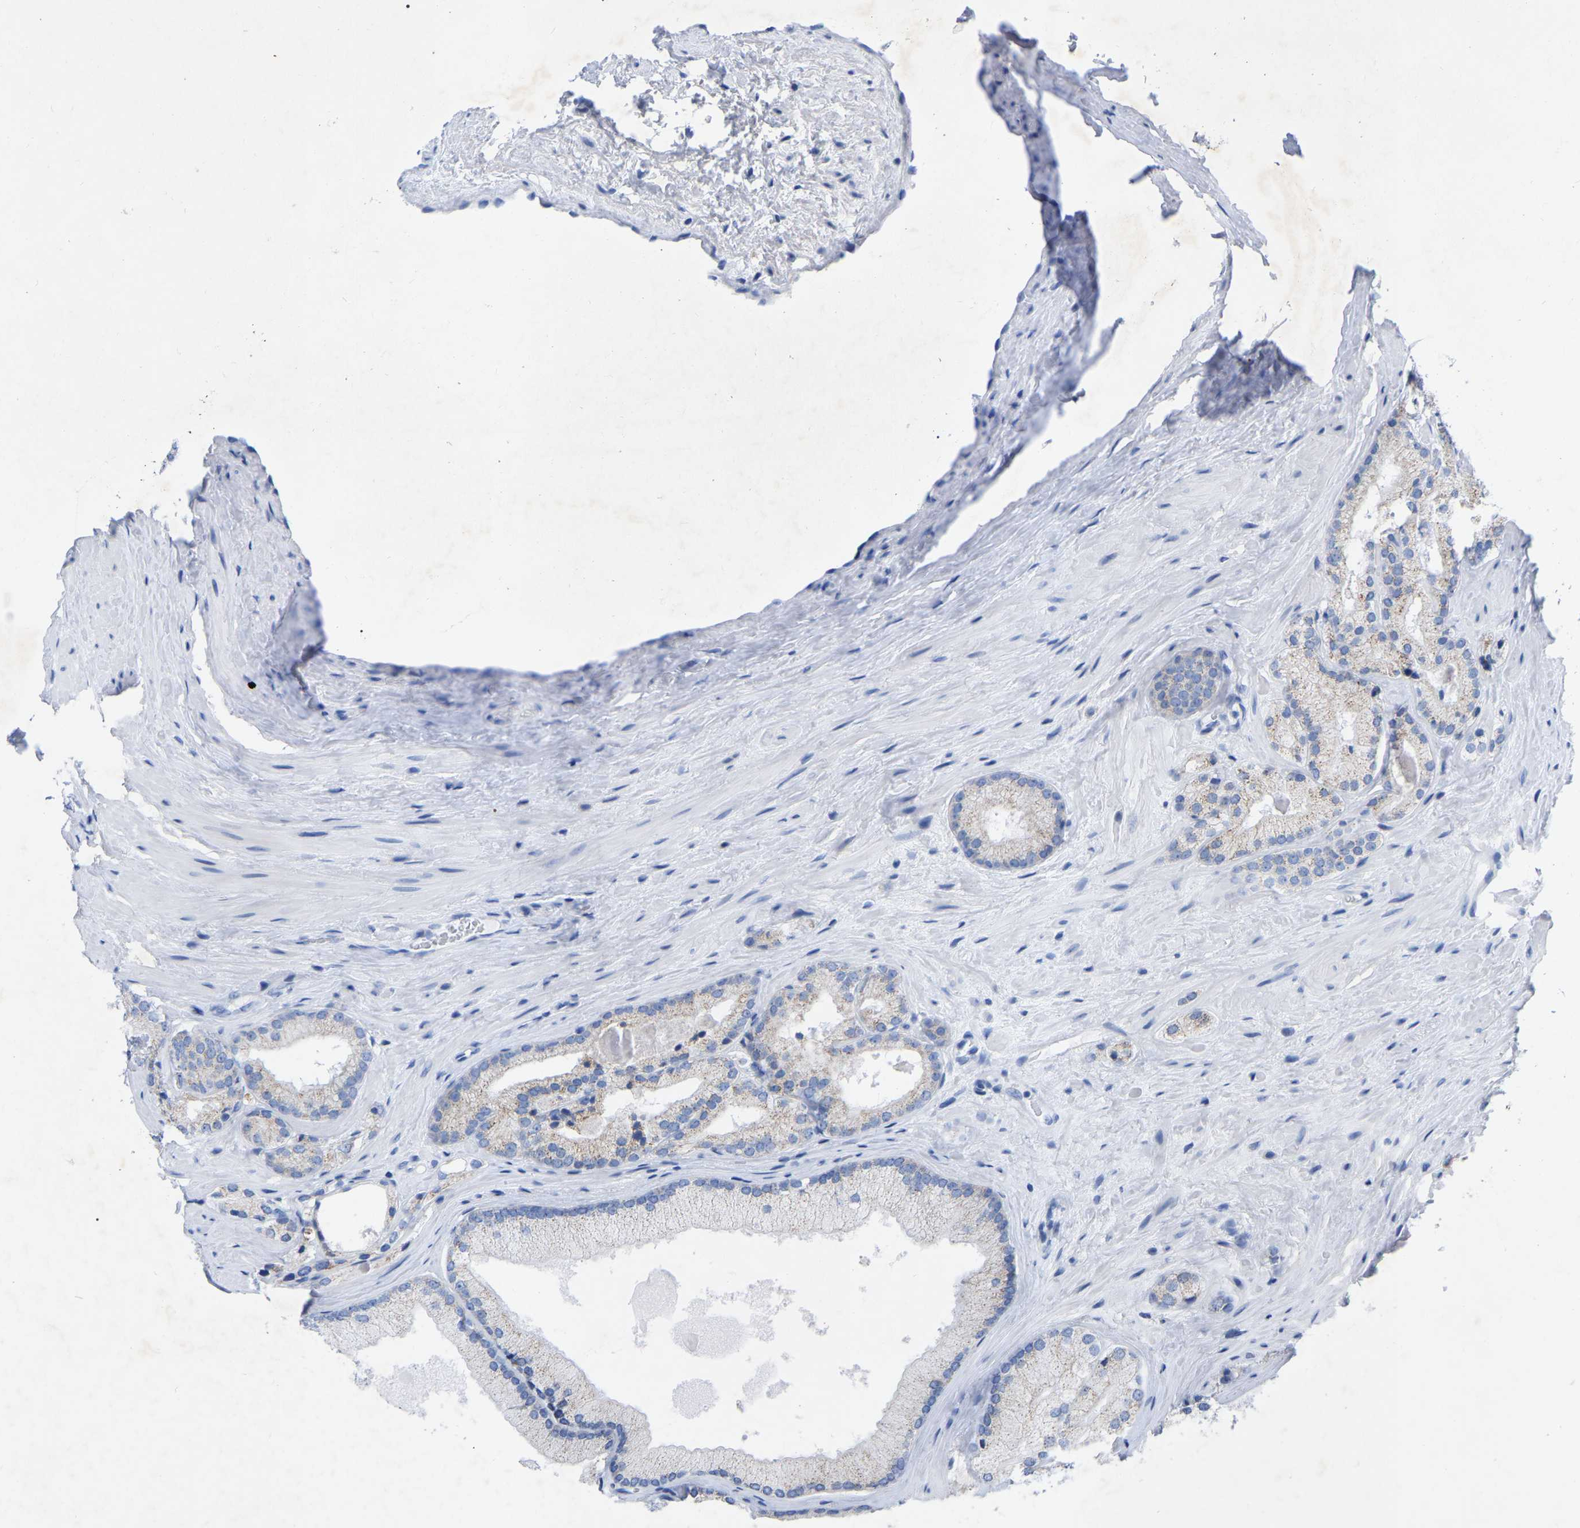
{"staining": {"intensity": "negative", "quantity": "none", "location": "none"}, "tissue": "prostate cancer", "cell_type": "Tumor cells", "image_type": "cancer", "snomed": [{"axis": "morphology", "description": "Adenocarcinoma, Low grade"}, {"axis": "topography", "description": "Prostate"}], "caption": "Immunohistochemical staining of adenocarcinoma (low-grade) (prostate) exhibits no significant staining in tumor cells.", "gene": "ZNF629", "patient": {"sex": "male", "age": 65}}